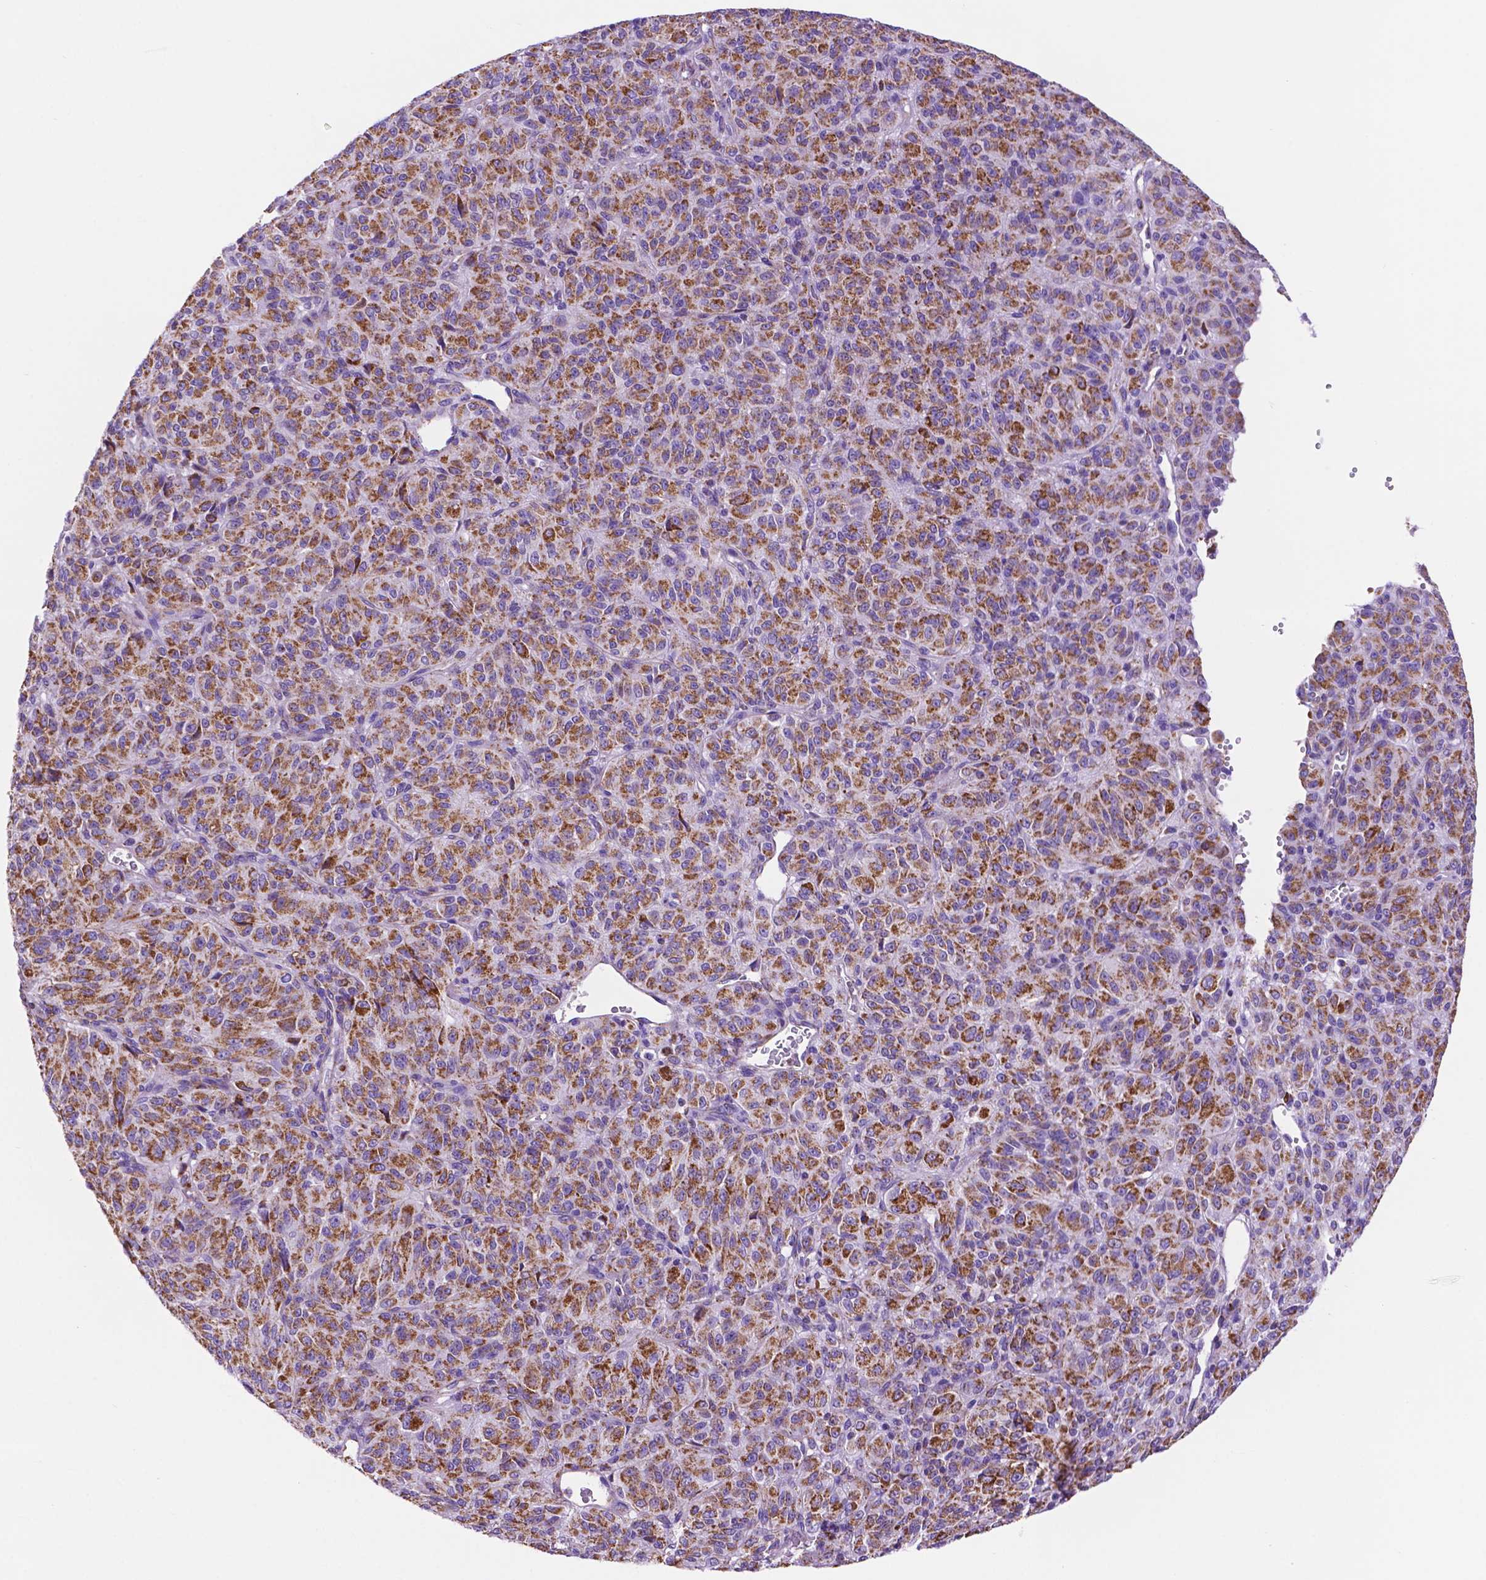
{"staining": {"intensity": "moderate", "quantity": ">75%", "location": "cytoplasmic/membranous"}, "tissue": "melanoma", "cell_type": "Tumor cells", "image_type": "cancer", "snomed": [{"axis": "morphology", "description": "Malignant melanoma, Metastatic site"}, {"axis": "topography", "description": "Brain"}], "caption": "A high-resolution micrograph shows immunohistochemistry staining of malignant melanoma (metastatic site), which reveals moderate cytoplasmic/membranous staining in about >75% of tumor cells. (DAB IHC with brightfield microscopy, high magnification).", "gene": "GDPD5", "patient": {"sex": "female", "age": 56}}